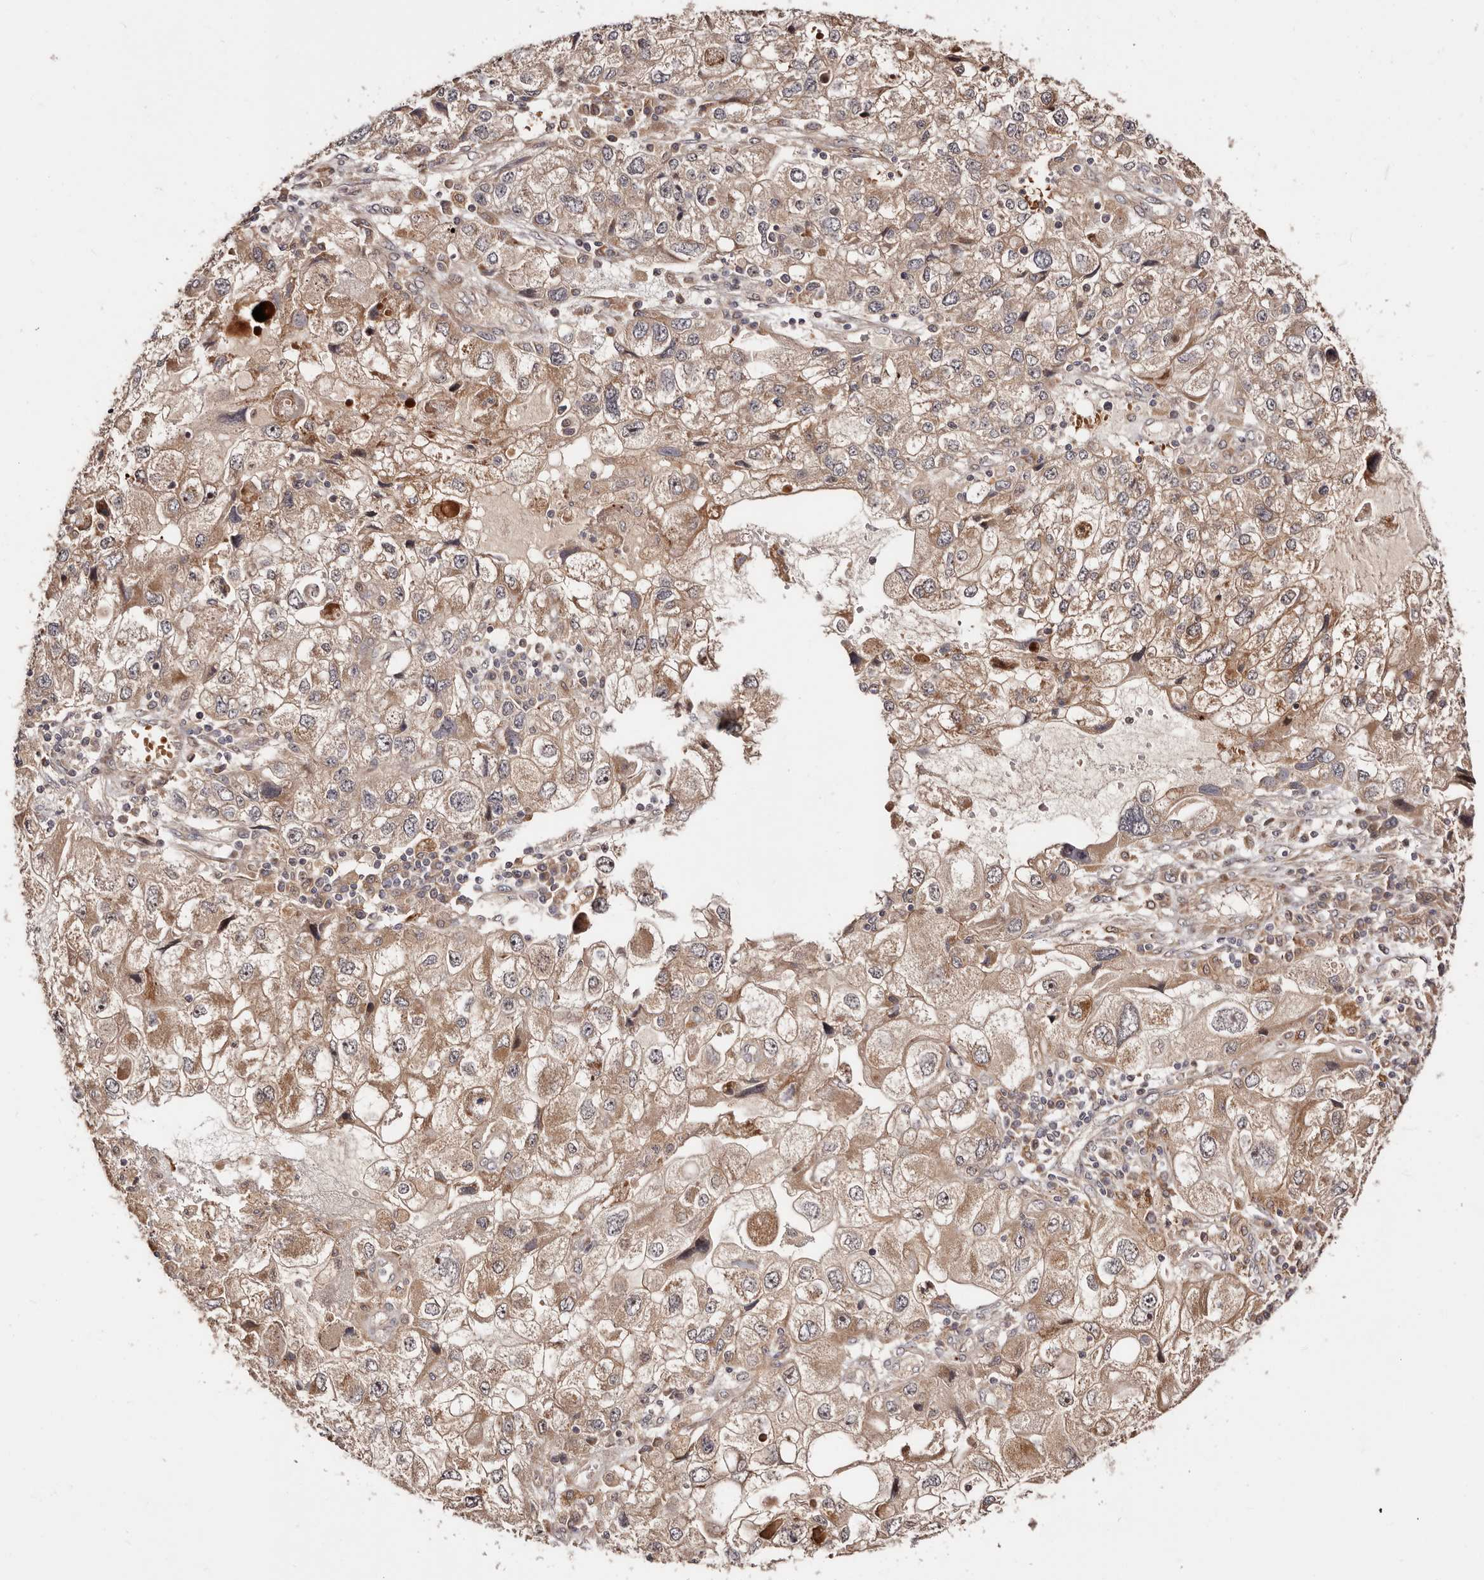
{"staining": {"intensity": "moderate", "quantity": "25%-75%", "location": "cytoplasmic/membranous"}, "tissue": "endometrial cancer", "cell_type": "Tumor cells", "image_type": "cancer", "snomed": [{"axis": "morphology", "description": "Adenocarcinoma, NOS"}, {"axis": "topography", "description": "Endometrium"}], "caption": "Human adenocarcinoma (endometrial) stained for a protein (brown) demonstrates moderate cytoplasmic/membranous positive expression in about 25%-75% of tumor cells.", "gene": "PTPN22", "patient": {"sex": "female", "age": 49}}